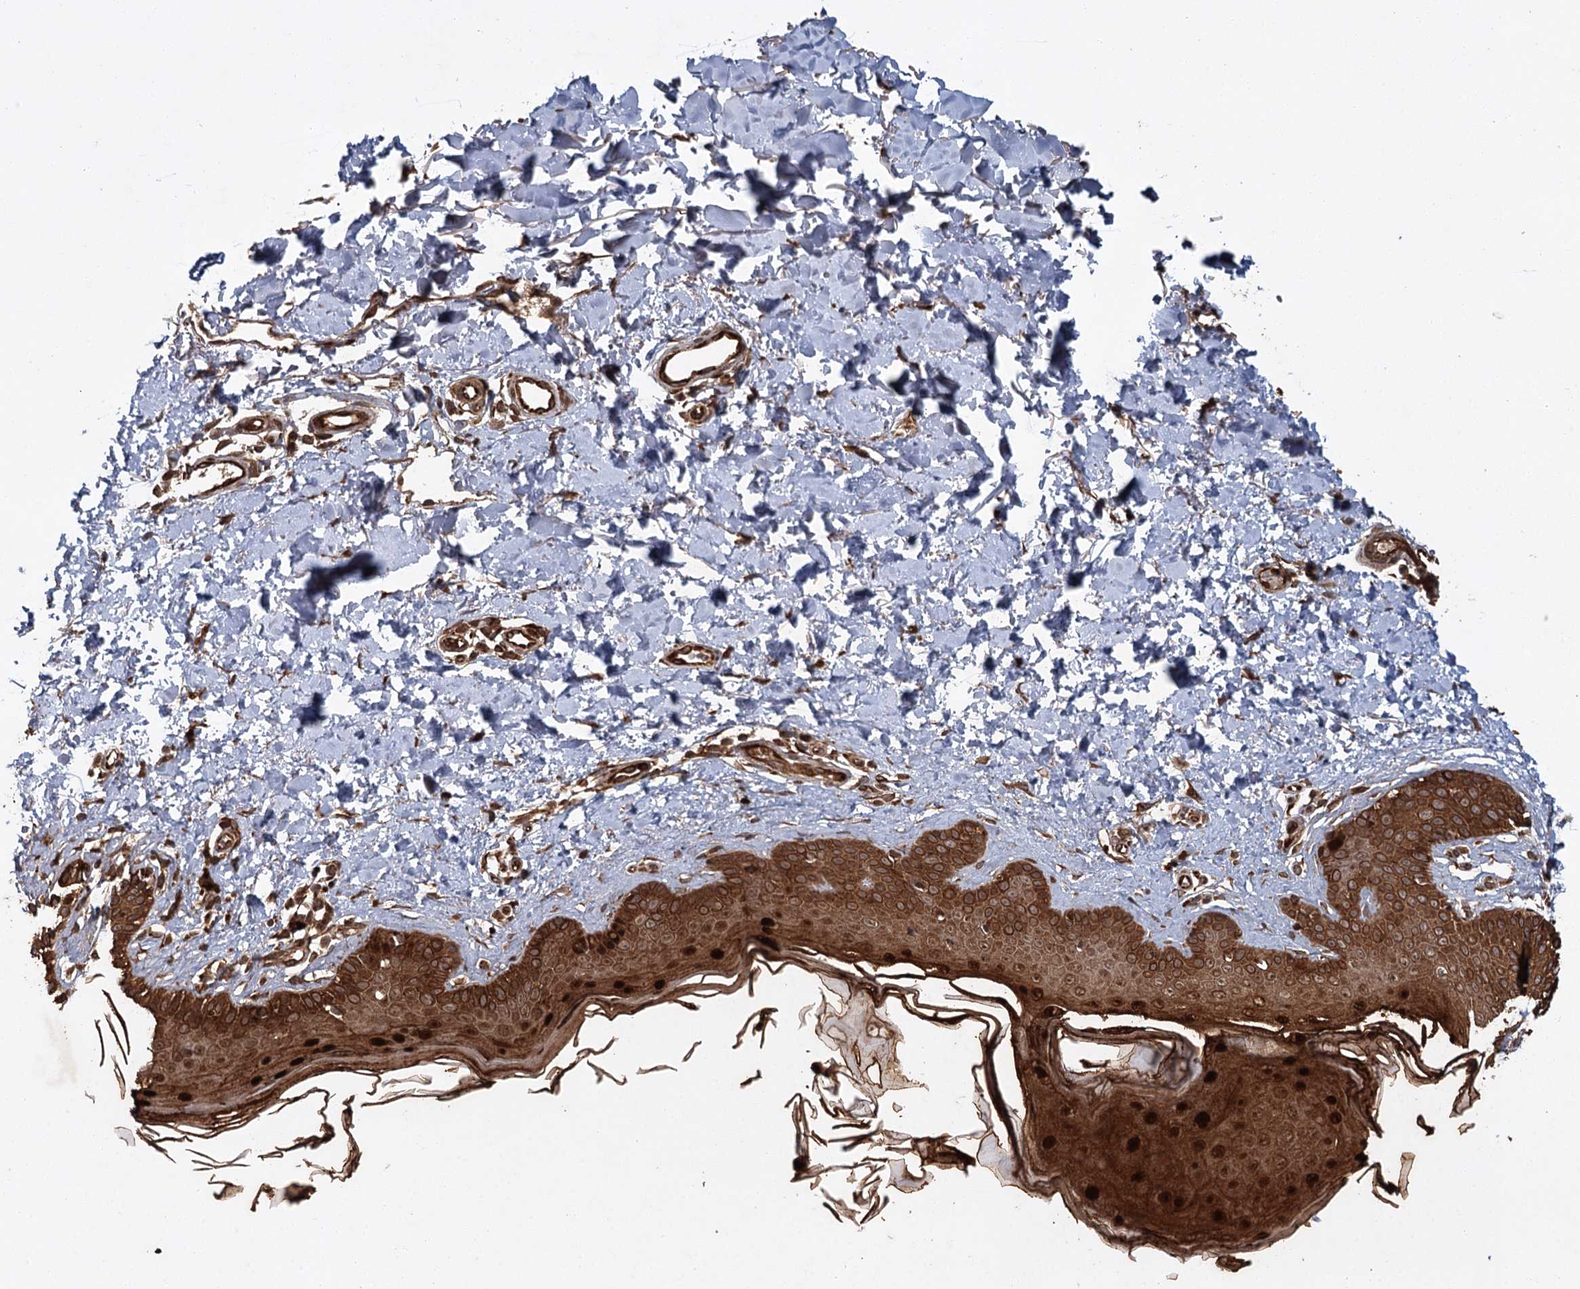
{"staining": {"intensity": "moderate", "quantity": ">75%", "location": "cytoplasmic/membranous,nuclear"}, "tissue": "skin", "cell_type": "Fibroblasts", "image_type": "normal", "snomed": [{"axis": "morphology", "description": "Normal tissue, NOS"}, {"axis": "topography", "description": "Skin"}], "caption": "A high-resolution histopathology image shows immunohistochemistry (IHC) staining of unremarkable skin, which displays moderate cytoplasmic/membranous,nuclear expression in about >75% of fibroblasts.", "gene": "RPAP3", "patient": {"sex": "male", "age": 52}}